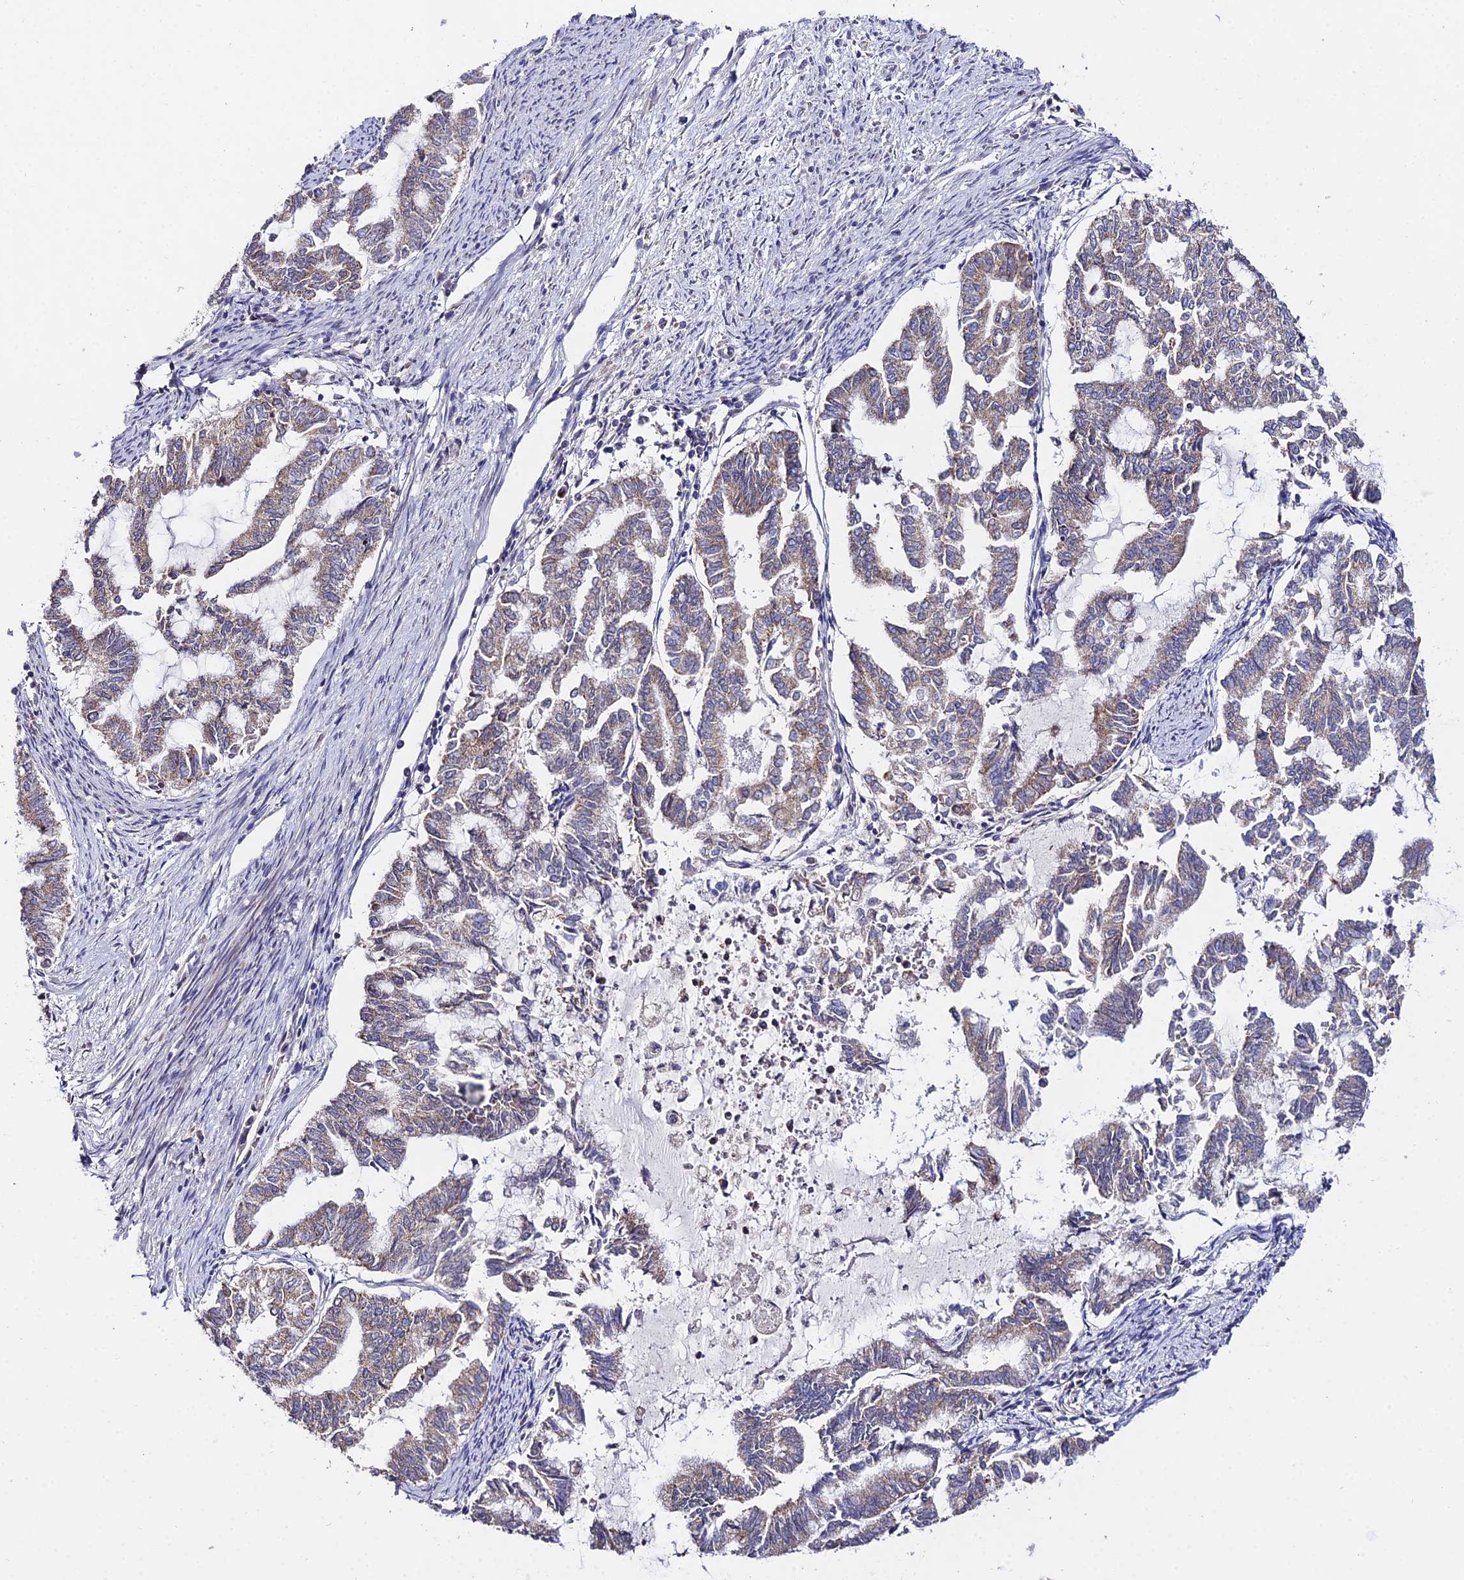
{"staining": {"intensity": "weak", "quantity": "25%-75%", "location": "cytoplasmic/membranous"}, "tissue": "endometrial cancer", "cell_type": "Tumor cells", "image_type": "cancer", "snomed": [{"axis": "morphology", "description": "Adenocarcinoma, NOS"}, {"axis": "topography", "description": "Endometrium"}], "caption": "Immunohistochemistry of human endometrial adenocarcinoma reveals low levels of weak cytoplasmic/membranous positivity in approximately 25%-75% of tumor cells.", "gene": "WDR5B", "patient": {"sex": "female", "age": 79}}